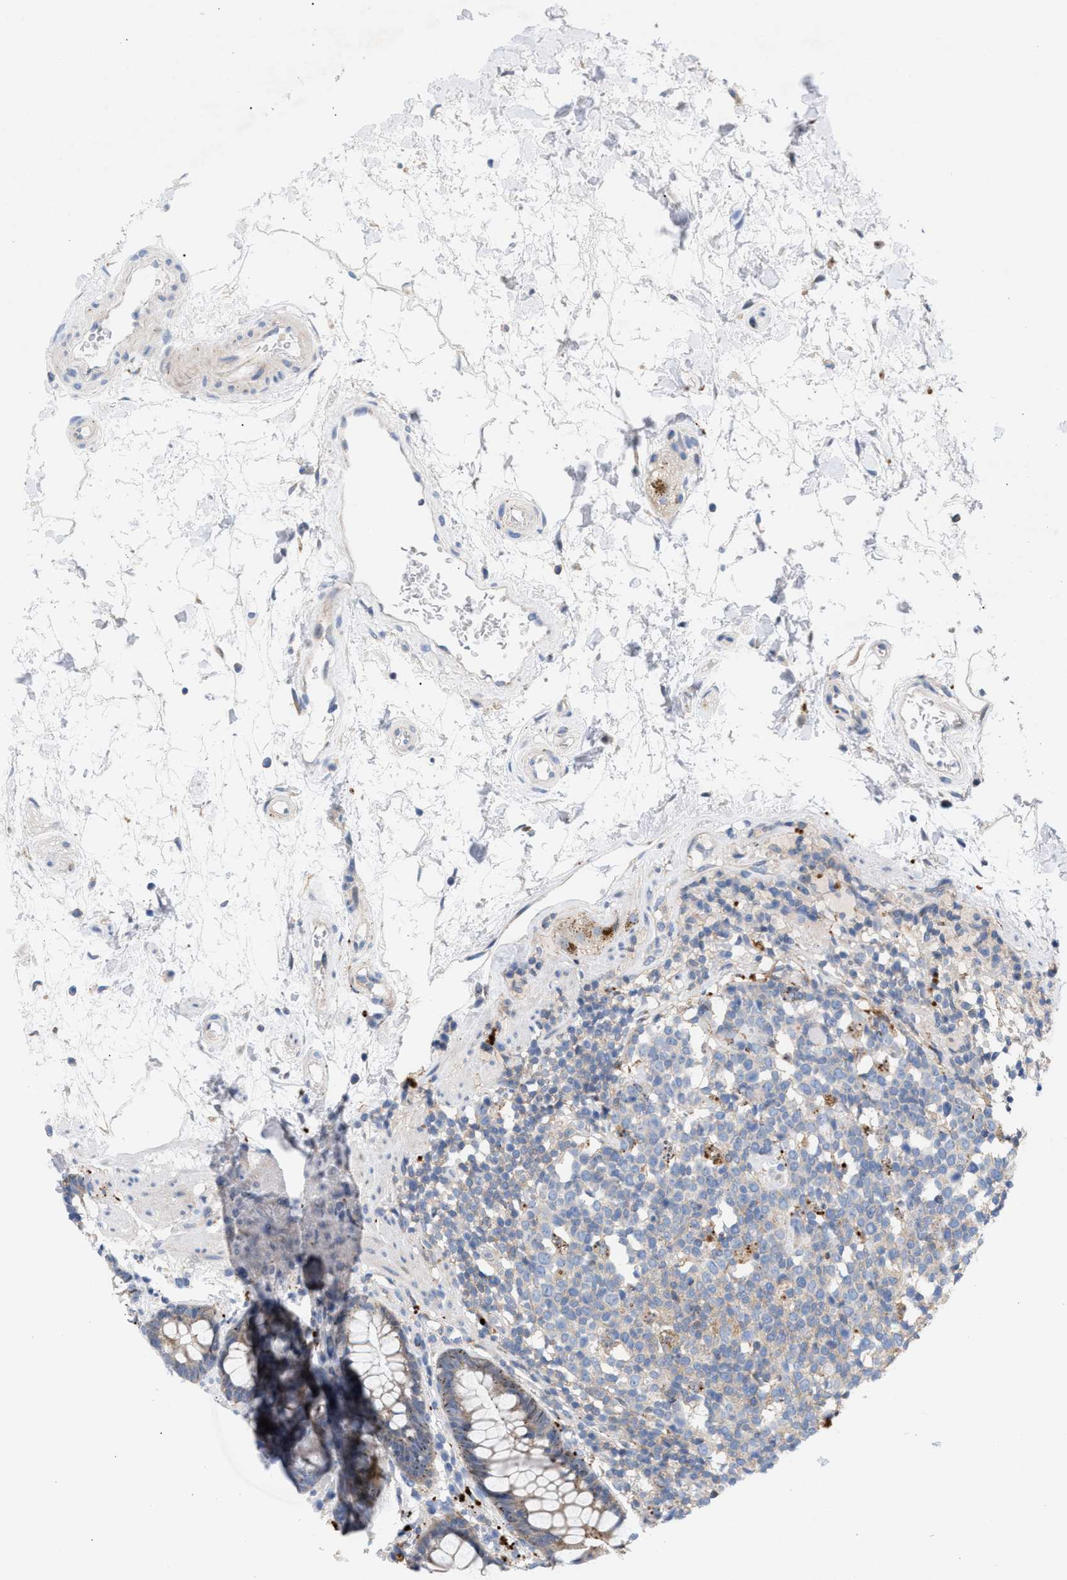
{"staining": {"intensity": "weak", "quantity": ">75%", "location": "cytoplasmic/membranous"}, "tissue": "rectum", "cell_type": "Glandular cells", "image_type": "normal", "snomed": [{"axis": "morphology", "description": "Normal tissue, NOS"}, {"axis": "topography", "description": "Rectum"}], "caption": "Immunohistochemical staining of unremarkable human rectum exhibits low levels of weak cytoplasmic/membranous staining in approximately >75% of glandular cells.", "gene": "MBTD1", "patient": {"sex": "male", "age": 64}}